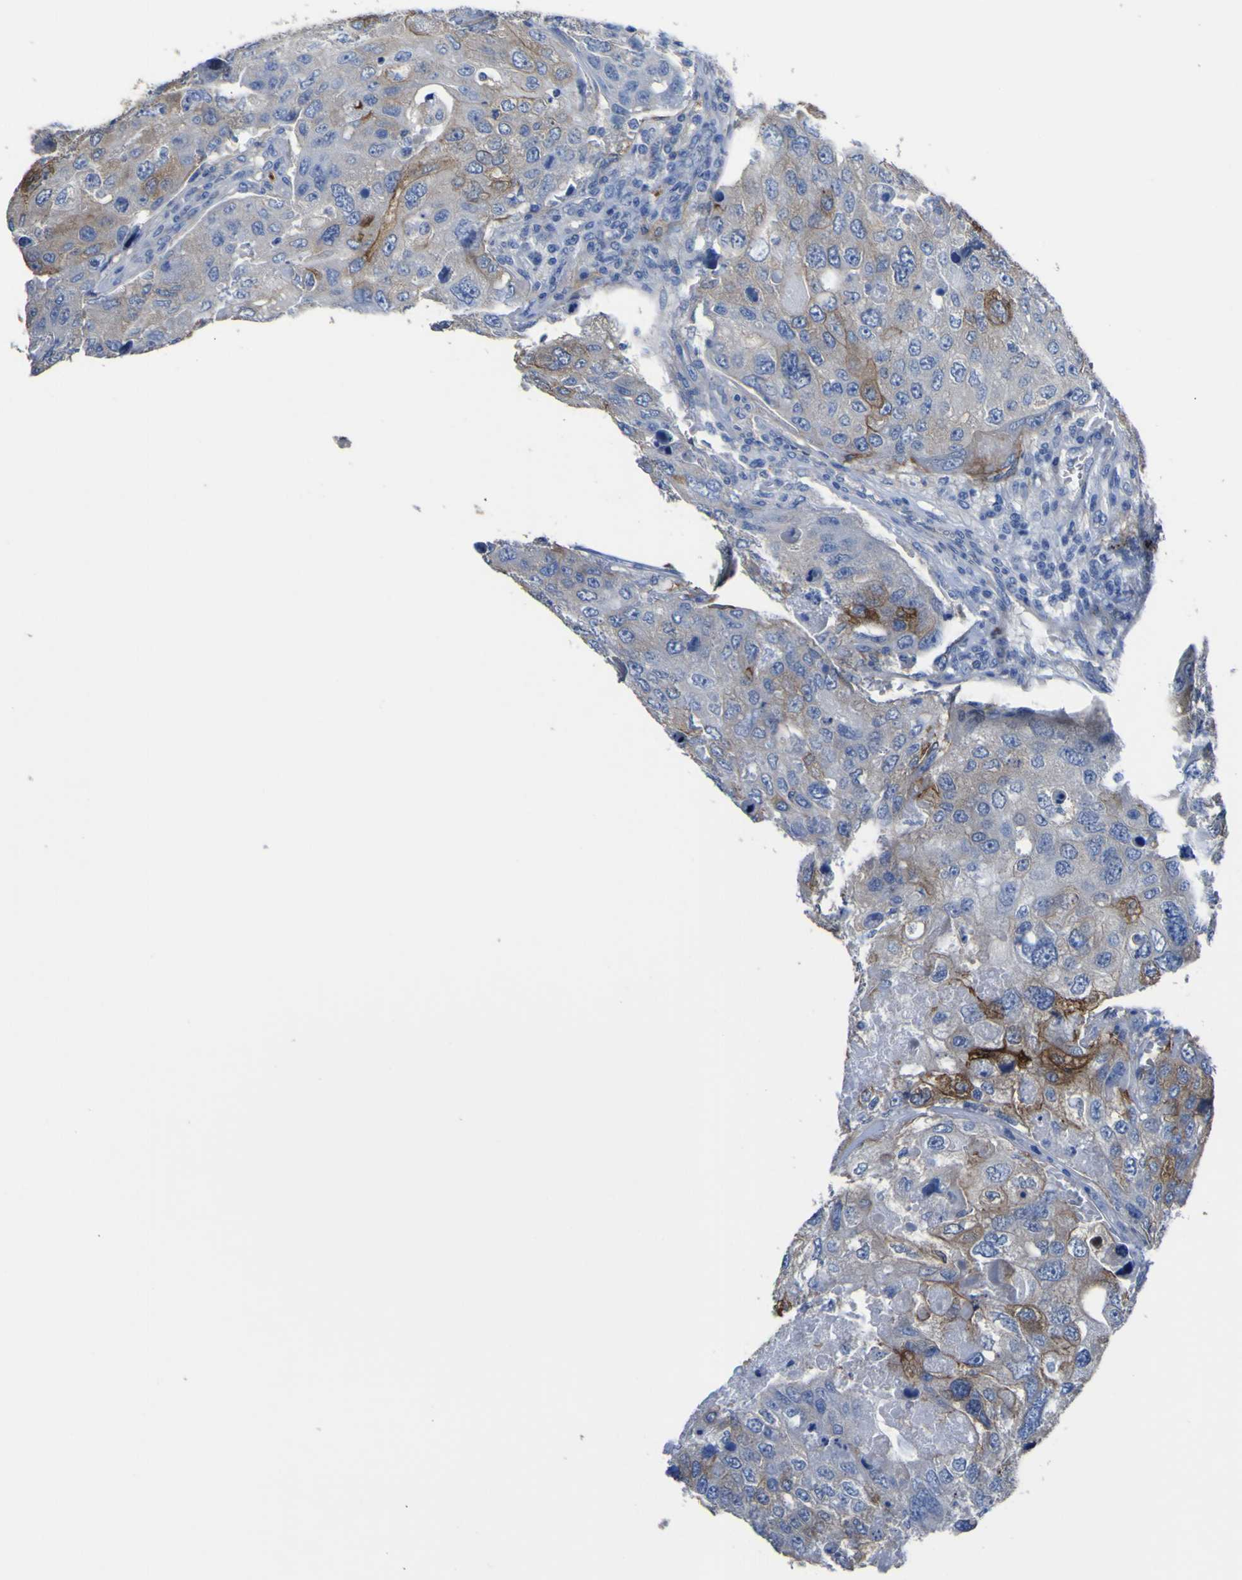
{"staining": {"intensity": "strong", "quantity": "<25%", "location": "cytoplasmic/membranous"}, "tissue": "urothelial cancer", "cell_type": "Tumor cells", "image_type": "cancer", "snomed": [{"axis": "morphology", "description": "Urothelial carcinoma, High grade"}, {"axis": "topography", "description": "Lymph node"}, {"axis": "topography", "description": "Urinary bladder"}], "caption": "Tumor cells exhibit medium levels of strong cytoplasmic/membranous expression in approximately <25% of cells in human urothelial cancer.", "gene": "AGO4", "patient": {"sex": "male", "age": 51}}